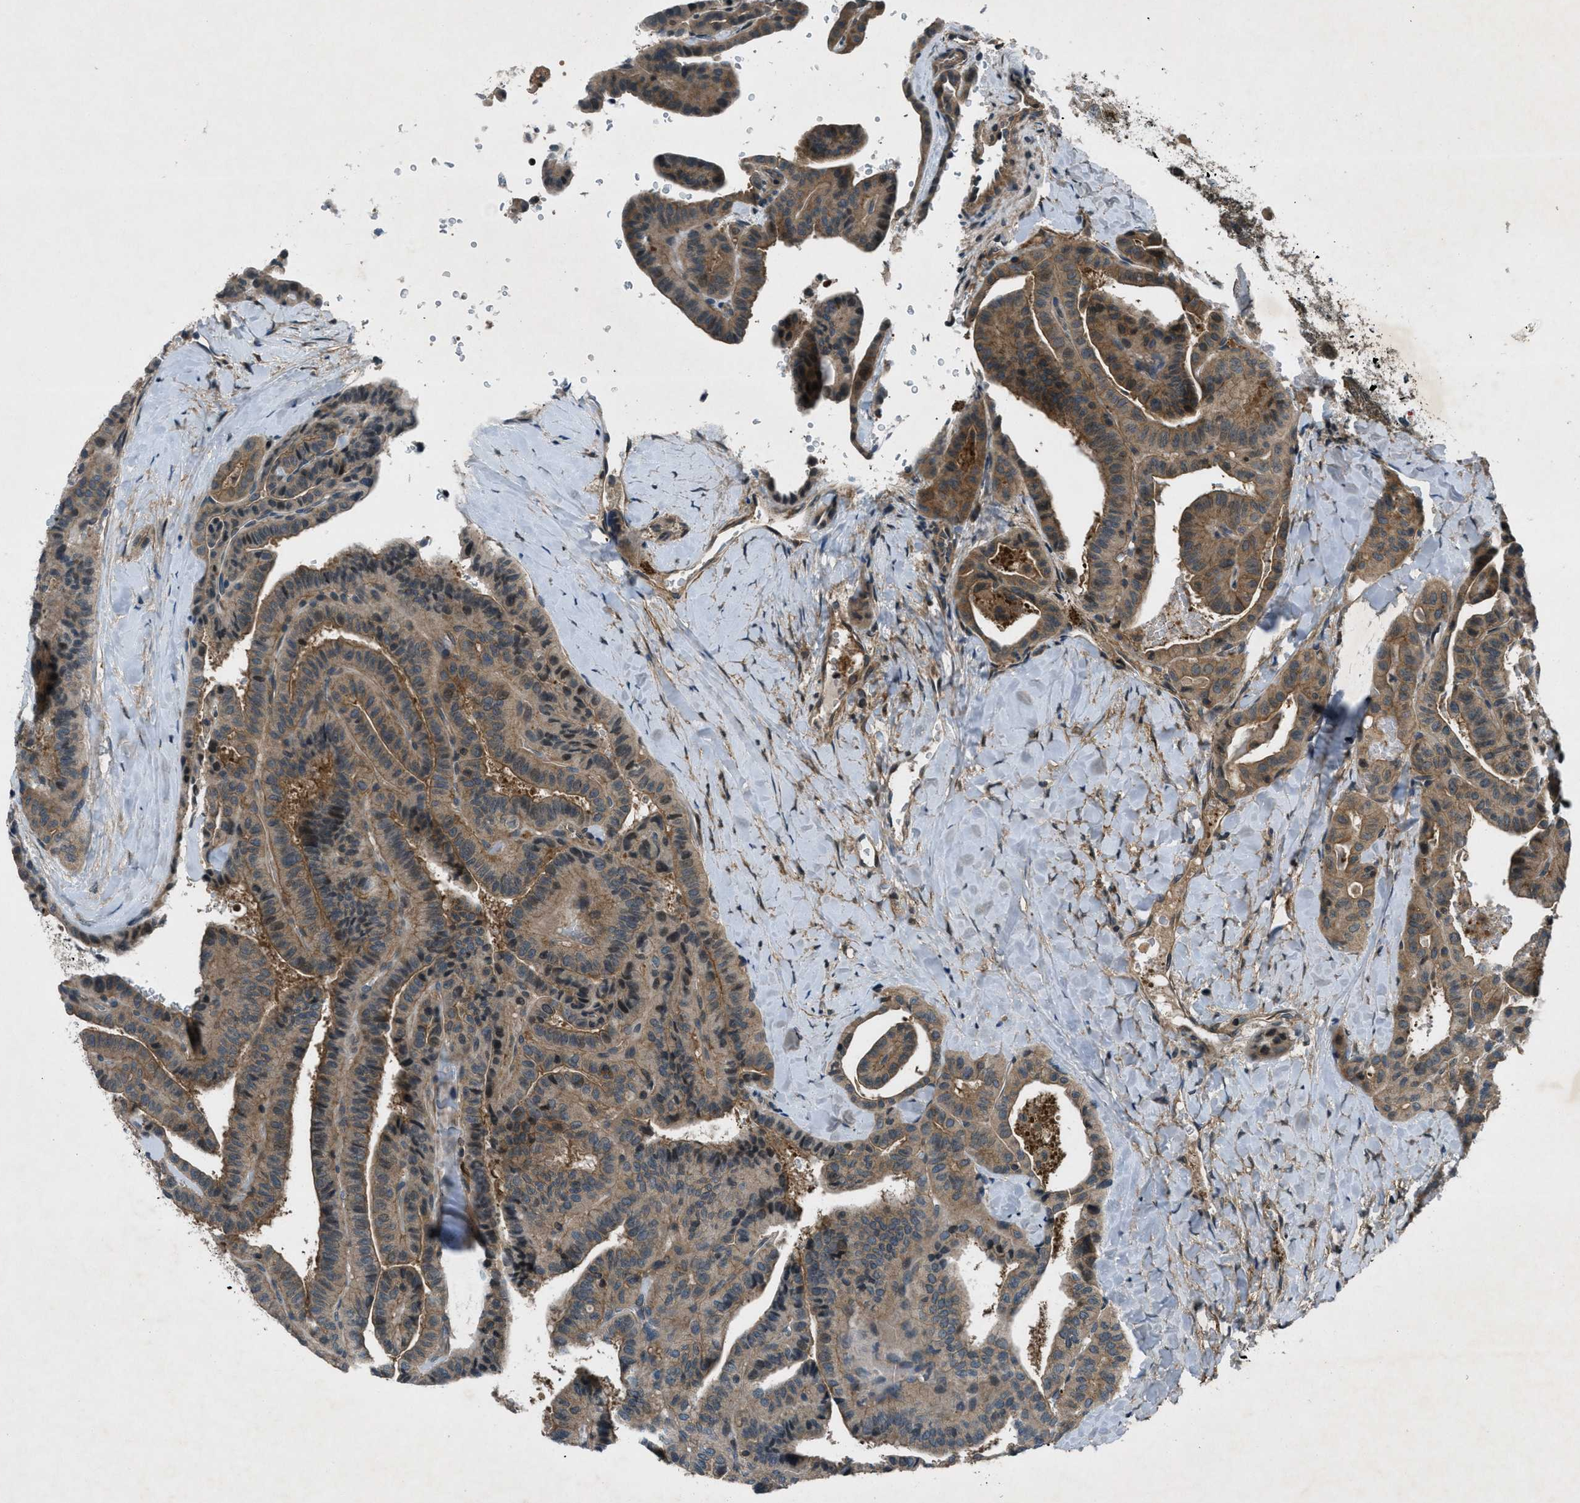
{"staining": {"intensity": "moderate", "quantity": ">75%", "location": "cytoplasmic/membranous"}, "tissue": "thyroid cancer", "cell_type": "Tumor cells", "image_type": "cancer", "snomed": [{"axis": "morphology", "description": "Papillary adenocarcinoma, NOS"}, {"axis": "topography", "description": "Thyroid gland"}], "caption": "Thyroid cancer stained with immunohistochemistry (IHC) reveals moderate cytoplasmic/membranous positivity in approximately >75% of tumor cells.", "gene": "EPSTI1", "patient": {"sex": "male", "age": 77}}